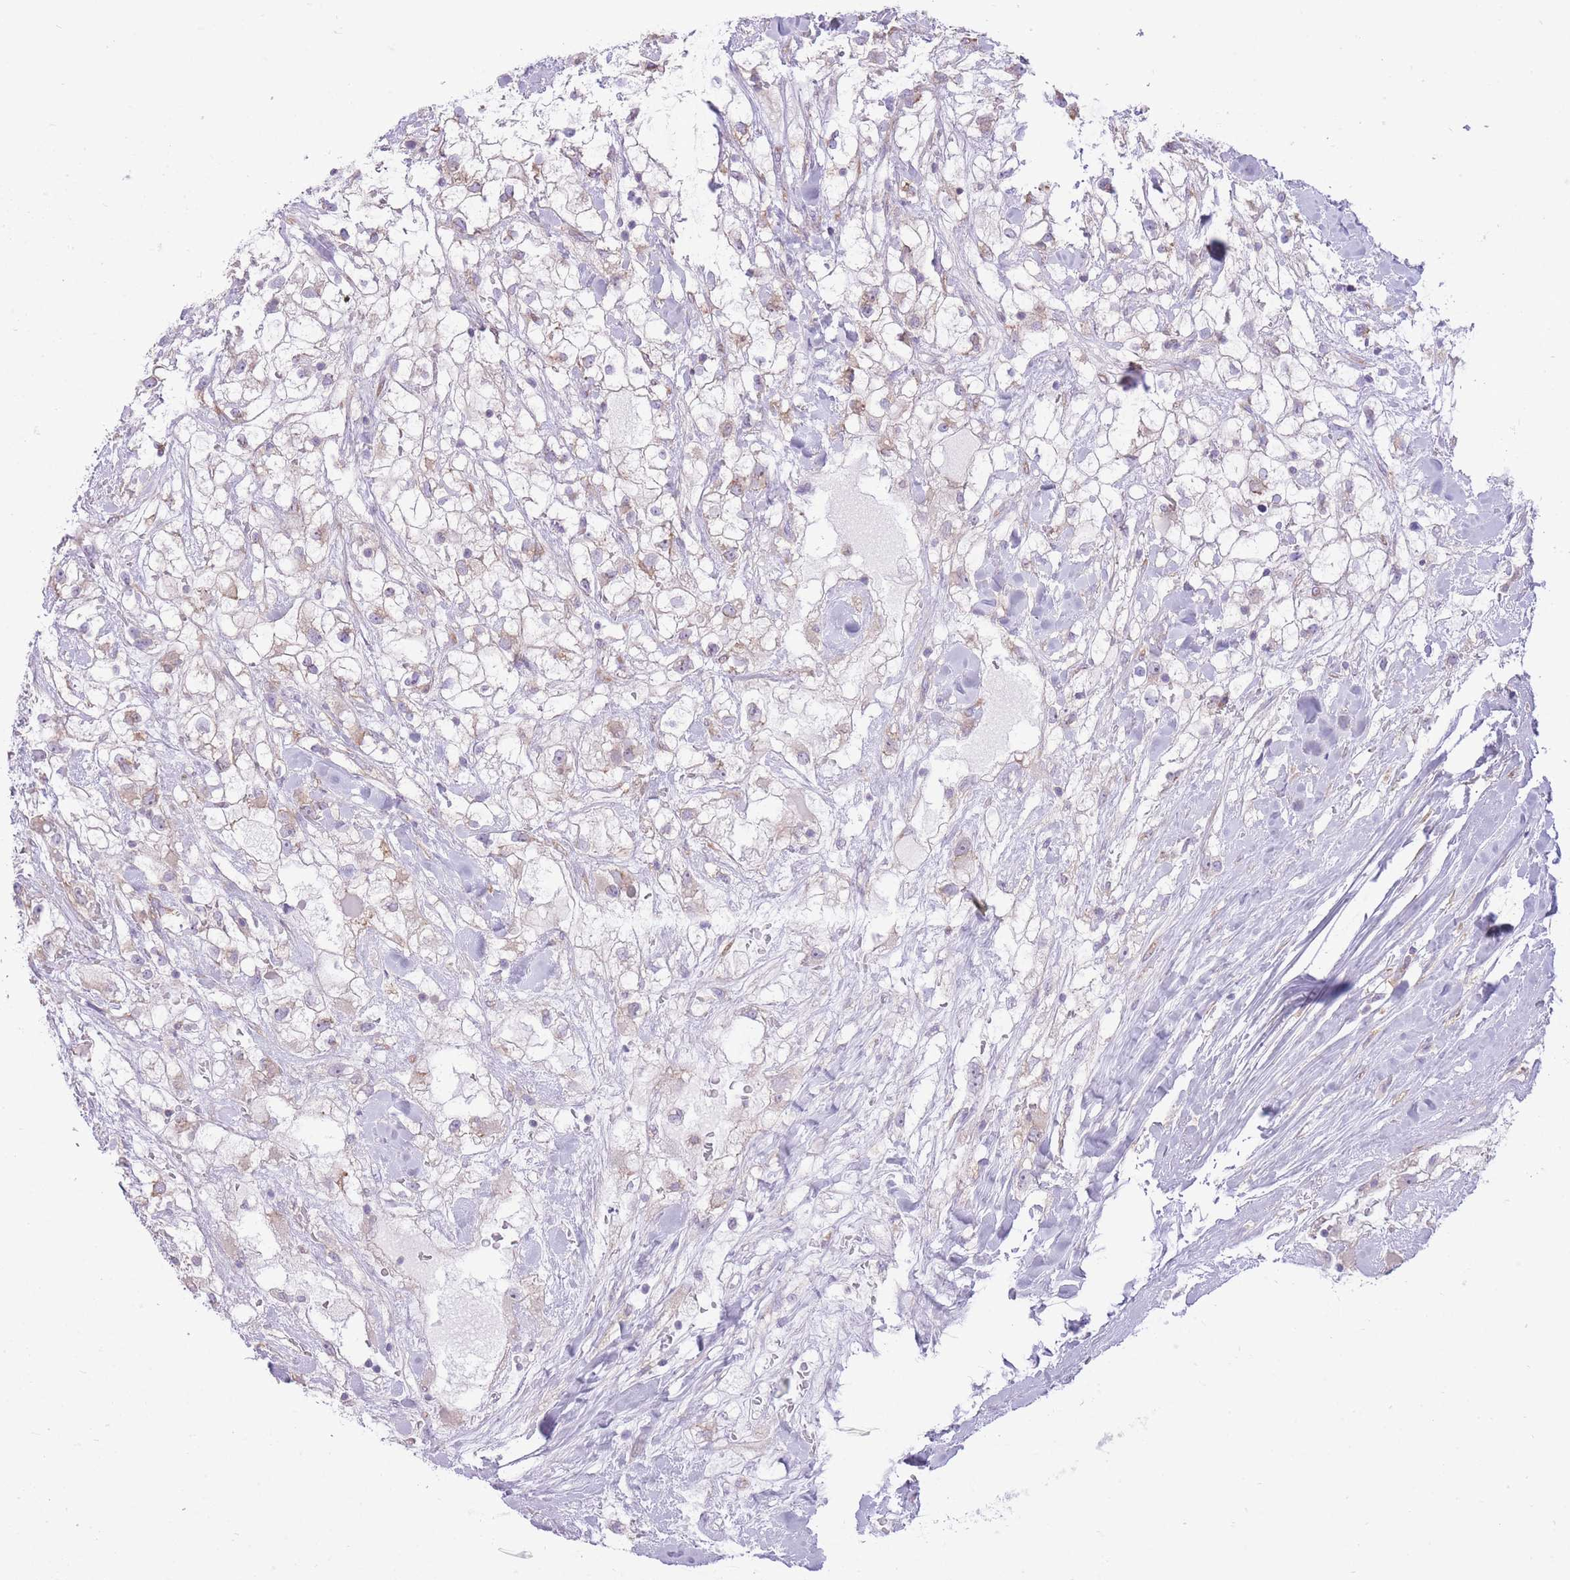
{"staining": {"intensity": "weak", "quantity": "25%-75%", "location": "cytoplasmic/membranous"}, "tissue": "renal cancer", "cell_type": "Tumor cells", "image_type": "cancer", "snomed": [{"axis": "morphology", "description": "Adenocarcinoma, NOS"}, {"axis": "topography", "description": "Kidney"}], "caption": "The photomicrograph demonstrates staining of renal cancer, revealing weak cytoplasmic/membranous protein expression (brown color) within tumor cells. (DAB (3,3'-diaminobenzidine) IHC with brightfield microscopy, high magnification).", "gene": "ZNF501", "patient": {"sex": "male", "age": 59}}